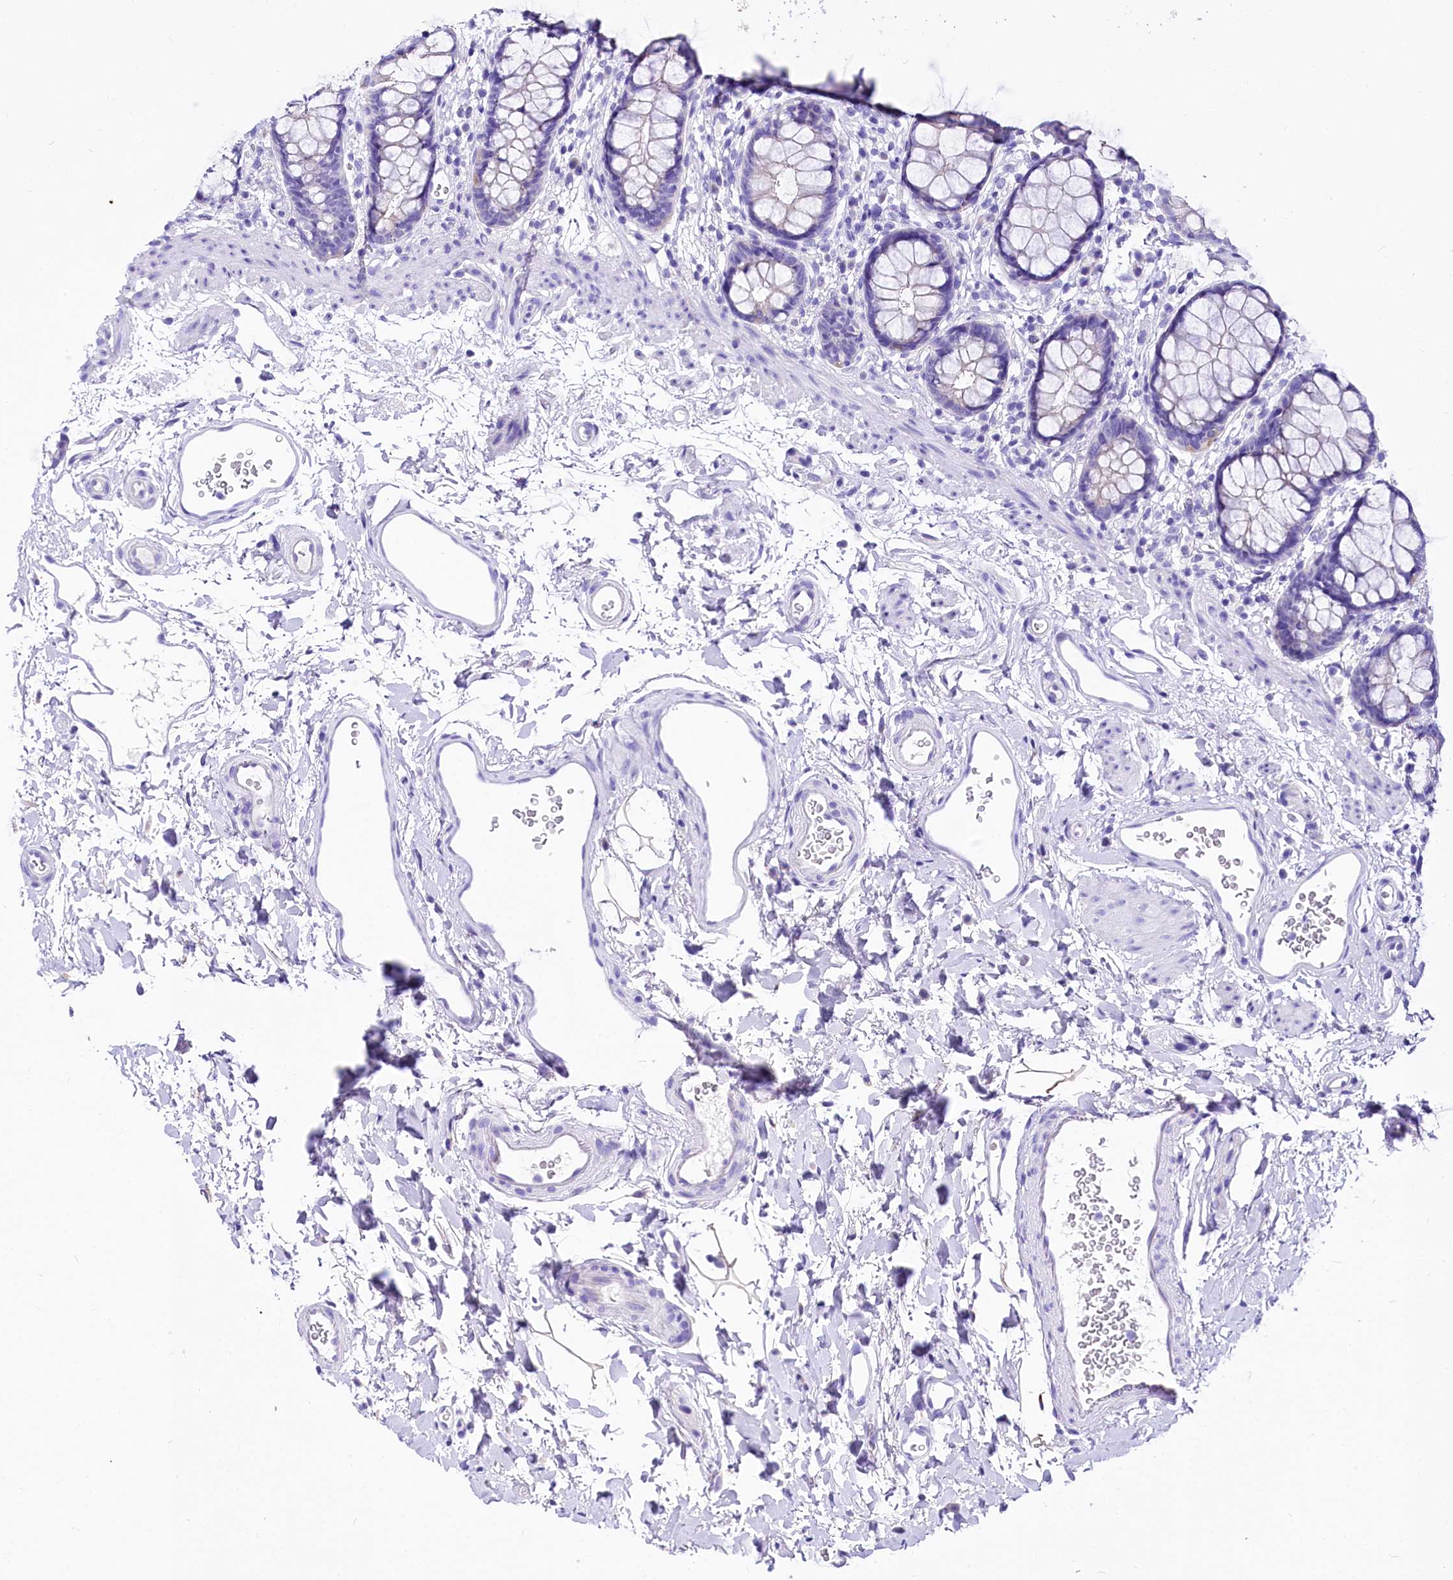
{"staining": {"intensity": "negative", "quantity": "none", "location": "none"}, "tissue": "rectum", "cell_type": "Glandular cells", "image_type": "normal", "snomed": [{"axis": "morphology", "description": "Normal tissue, NOS"}, {"axis": "topography", "description": "Rectum"}], "caption": "Rectum stained for a protein using IHC demonstrates no staining glandular cells.", "gene": "A2ML1", "patient": {"sex": "female", "age": 65}}